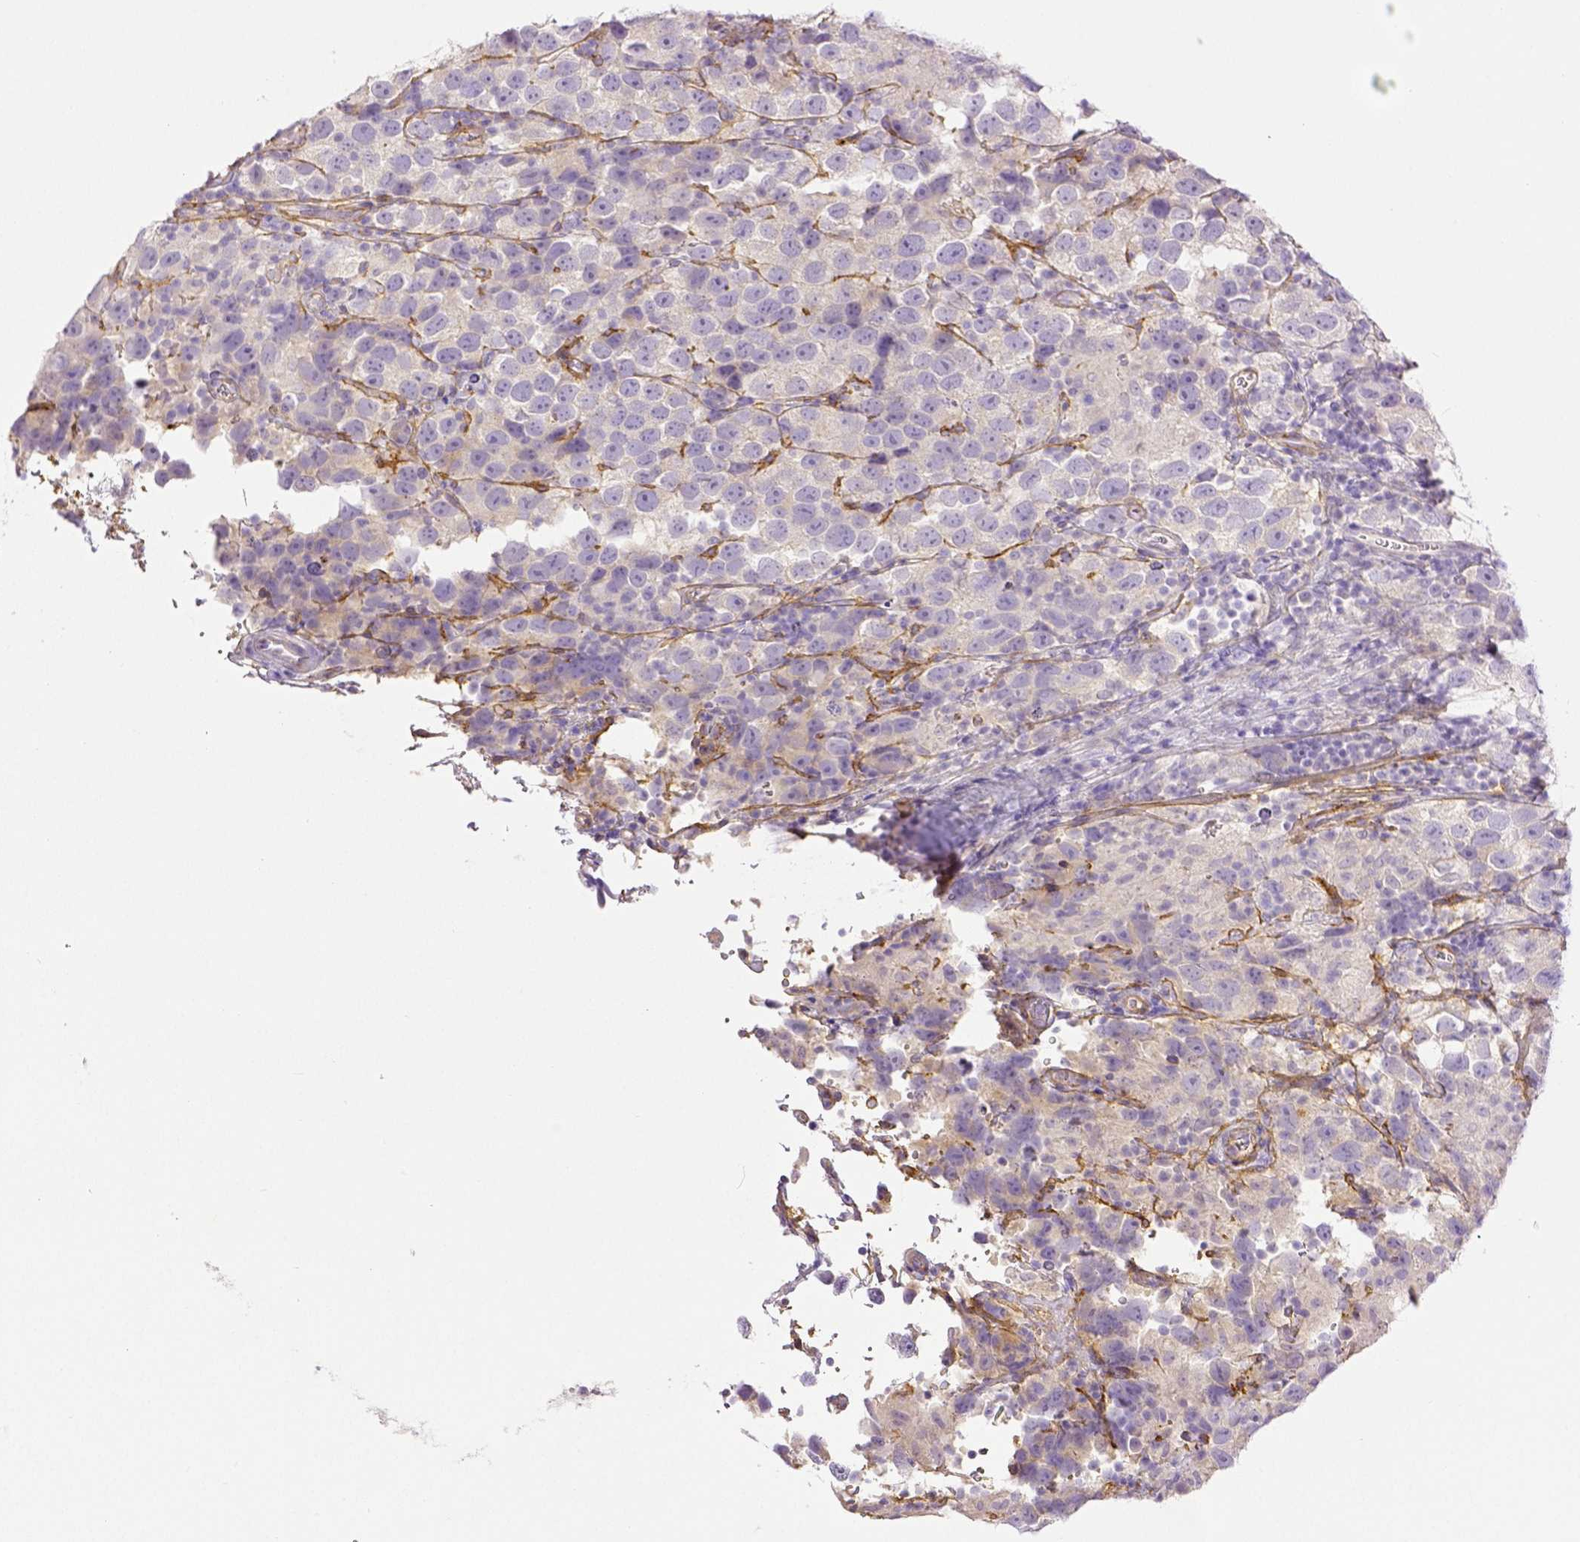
{"staining": {"intensity": "negative", "quantity": "none", "location": "none"}, "tissue": "testis cancer", "cell_type": "Tumor cells", "image_type": "cancer", "snomed": [{"axis": "morphology", "description": "Seminoma, NOS"}, {"axis": "topography", "description": "Testis"}], "caption": "Image shows no significant protein expression in tumor cells of seminoma (testis).", "gene": "THY1", "patient": {"sex": "male", "age": 26}}